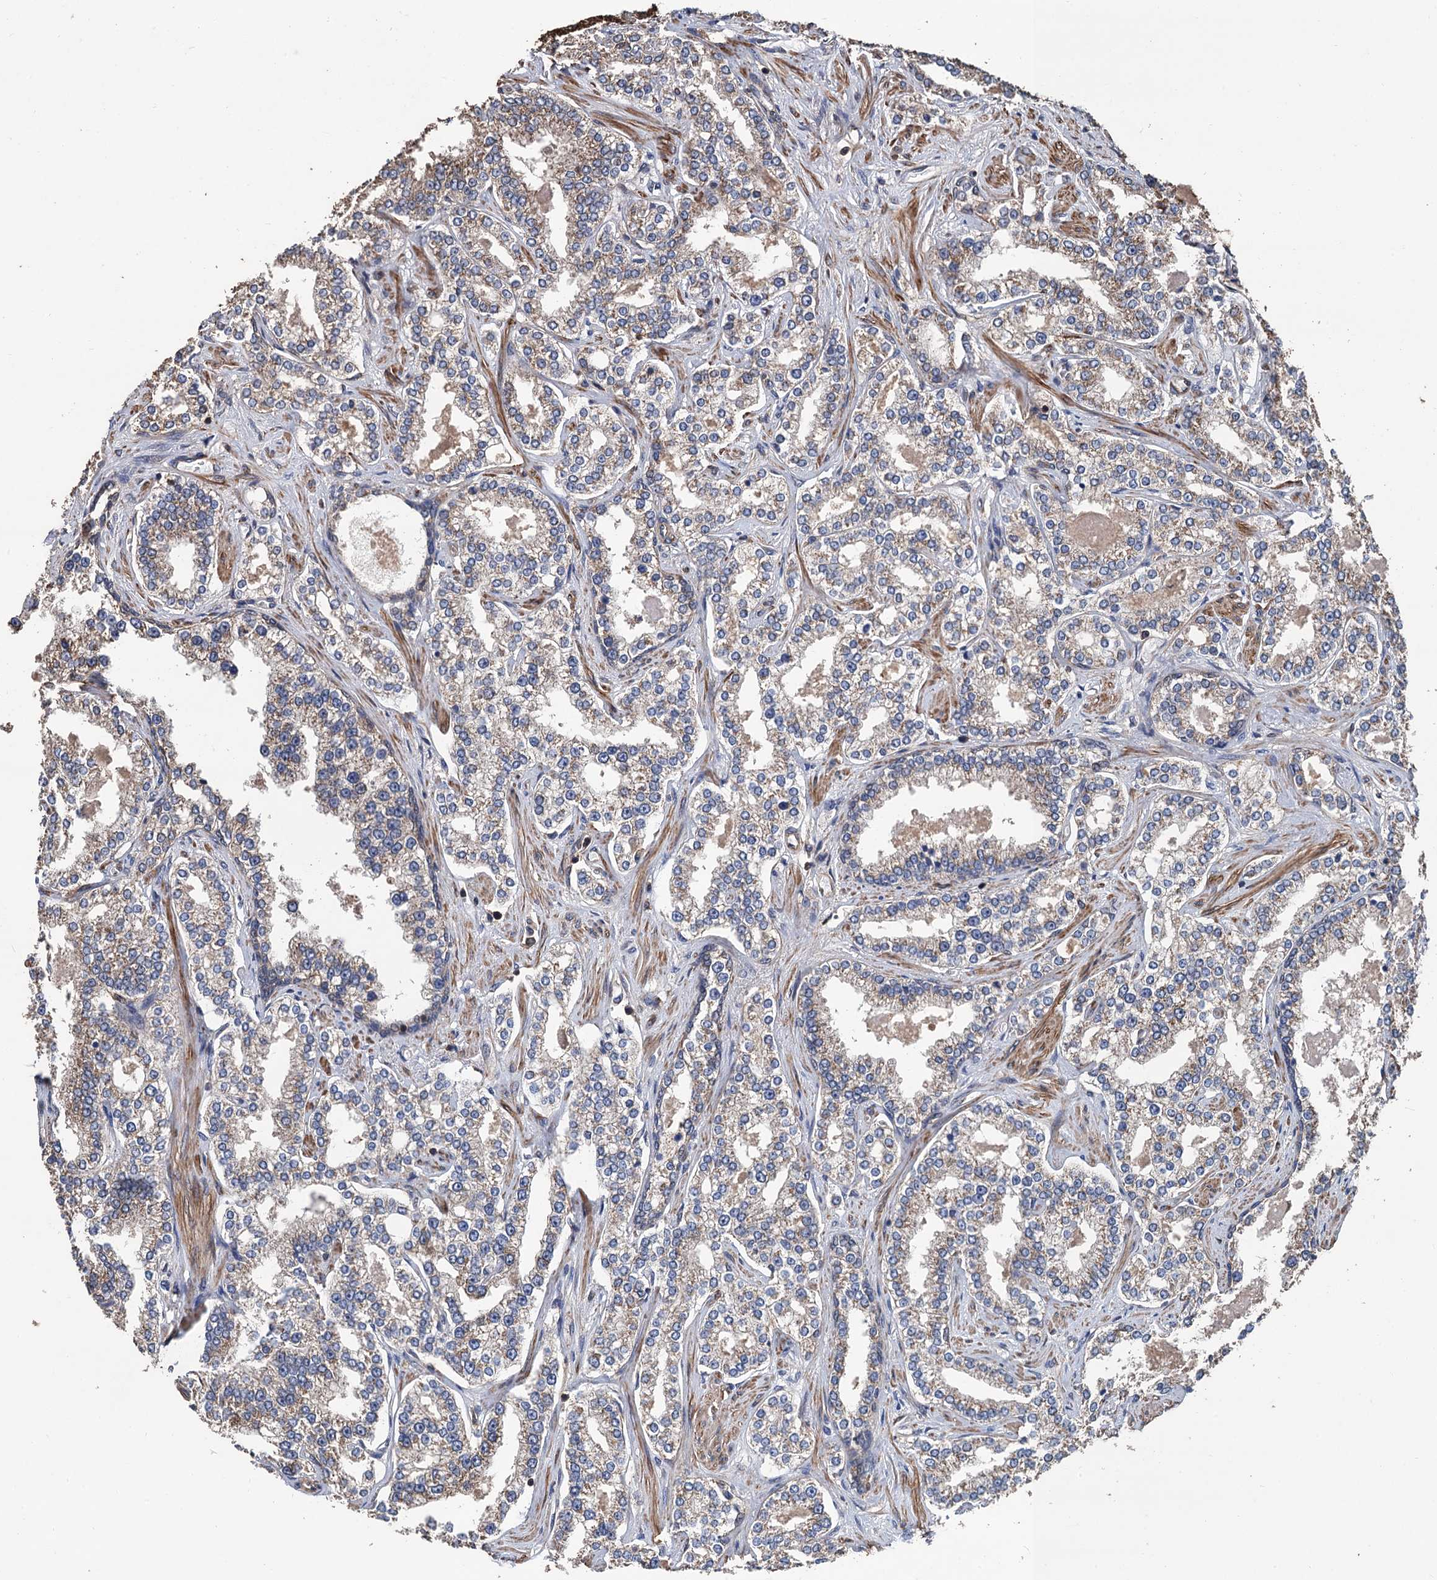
{"staining": {"intensity": "weak", "quantity": ">75%", "location": "cytoplasmic/membranous"}, "tissue": "prostate cancer", "cell_type": "Tumor cells", "image_type": "cancer", "snomed": [{"axis": "morphology", "description": "Normal tissue, NOS"}, {"axis": "morphology", "description": "Adenocarcinoma, High grade"}, {"axis": "topography", "description": "Prostate"}], "caption": "IHC histopathology image of neoplastic tissue: human adenocarcinoma (high-grade) (prostate) stained using immunohistochemistry demonstrates low levels of weak protein expression localized specifically in the cytoplasmic/membranous of tumor cells, appearing as a cytoplasmic/membranous brown color.", "gene": "PPP4R1", "patient": {"sex": "male", "age": 83}}